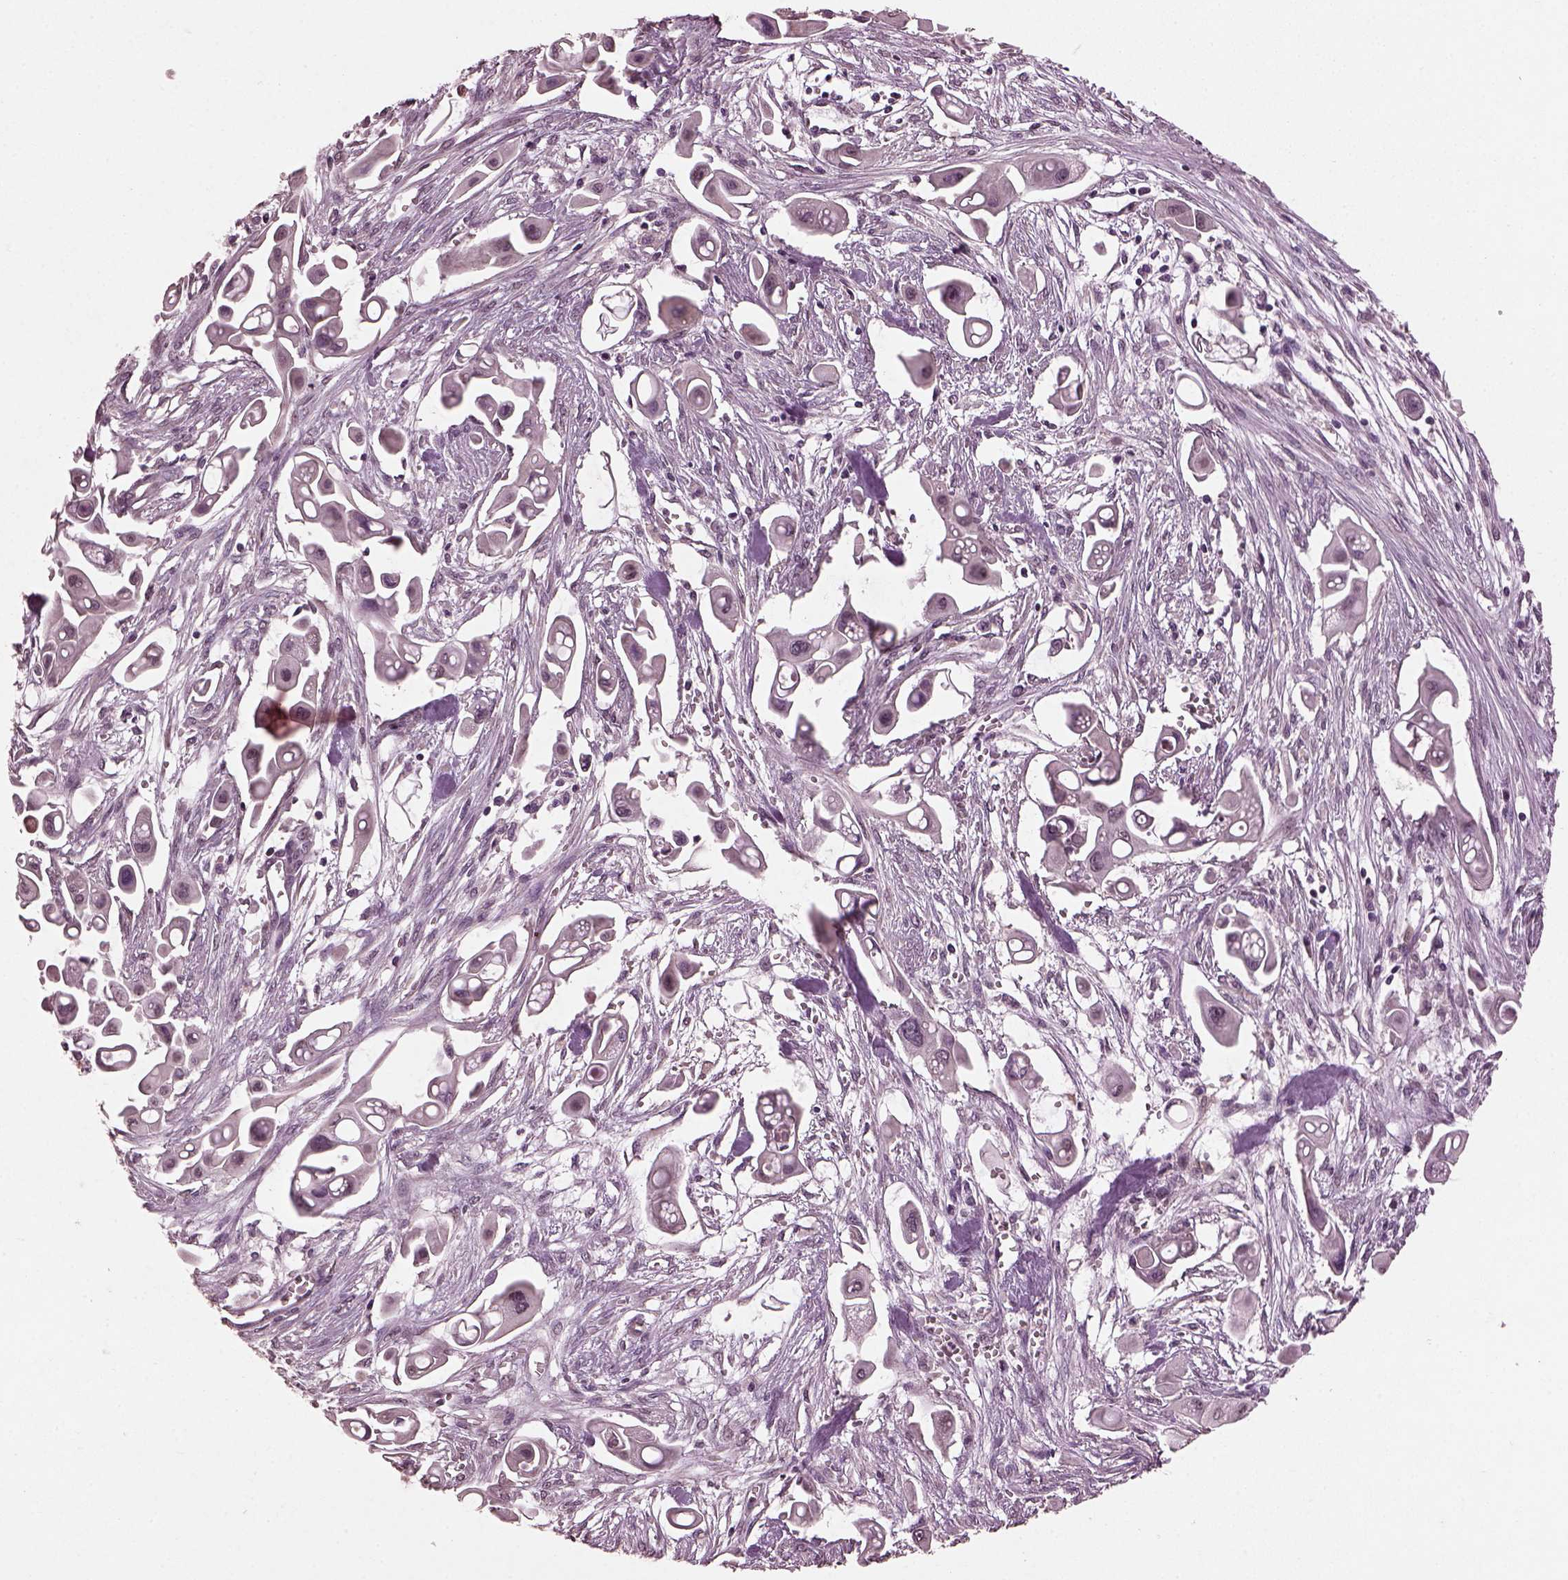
{"staining": {"intensity": "negative", "quantity": "none", "location": "none"}, "tissue": "pancreatic cancer", "cell_type": "Tumor cells", "image_type": "cancer", "snomed": [{"axis": "morphology", "description": "Adenocarcinoma, NOS"}, {"axis": "topography", "description": "Pancreas"}], "caption": "This is an immunohistochemistry (IHC) histopathology image of human pancreatic adenocarcinoma. There is no positivity in tumor cells.", "gene": "IL18RAP", "patient": {"sex": "male", "age": 50}}